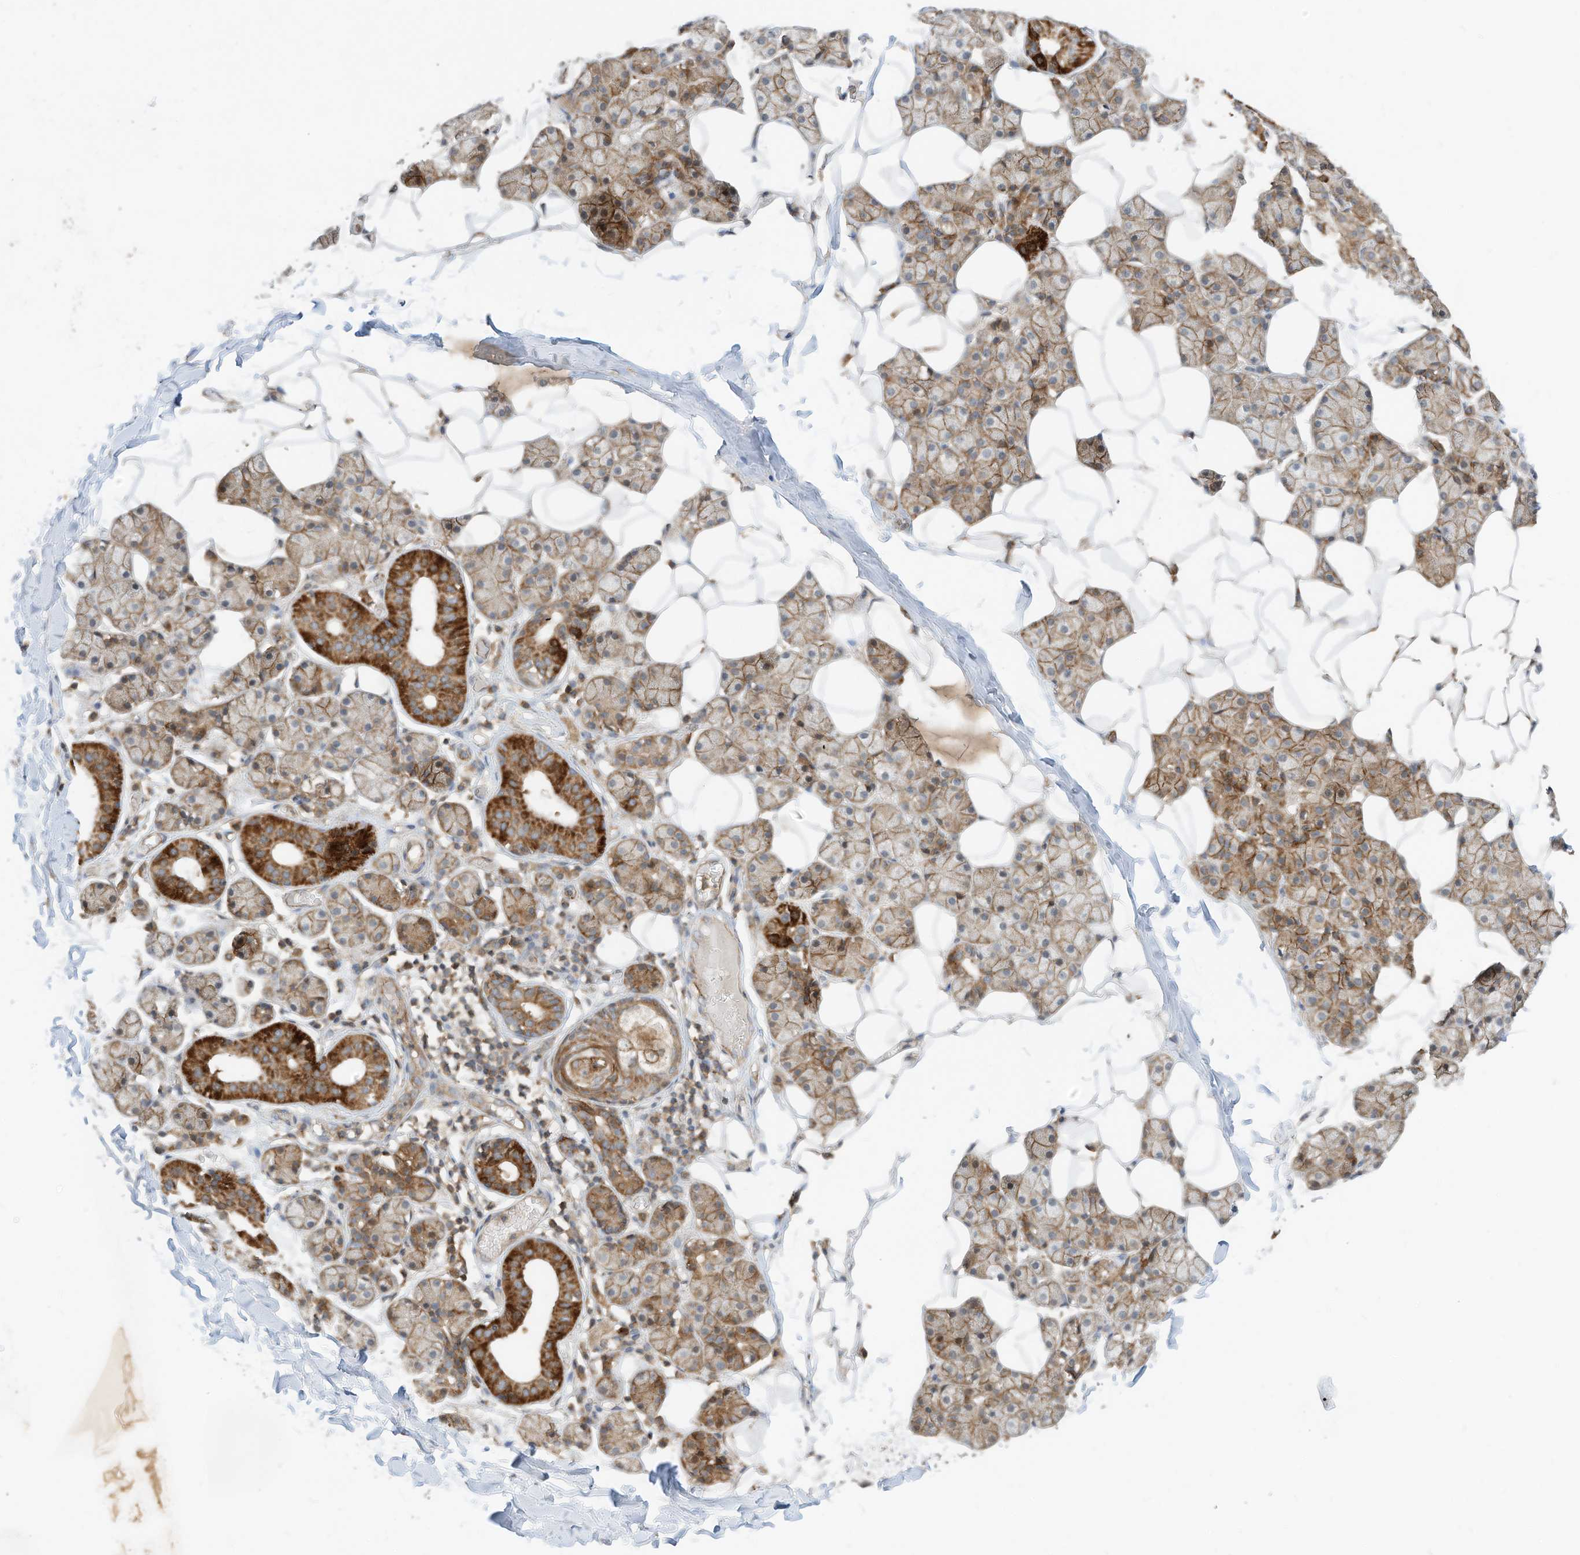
{"staining": {"intensity": "strong", "quantity": ">75%", "location": "cytoplasmic/membranous"}, "tissue": "salivary gland", "cell_type": "Glandular cells", "image_type": "normal", "snomed": [{"axis": "morphology", "description": "Normal tissue, NOS"}, {"axis": "topography", "description": "Salivary gland"}], "caption": "A high-resolution image shows immunohistochemistry staining of benign salivary gland, which demonstrates strong cytoplasmic/membranous expression in about >75% of glandular cells. (DAB (3,3'-diaminobenzidine) IHC with brightfield microscopy, high magnification).", "gene": "CPAMD8", "patient": {"sex": "female", "age": 33}}